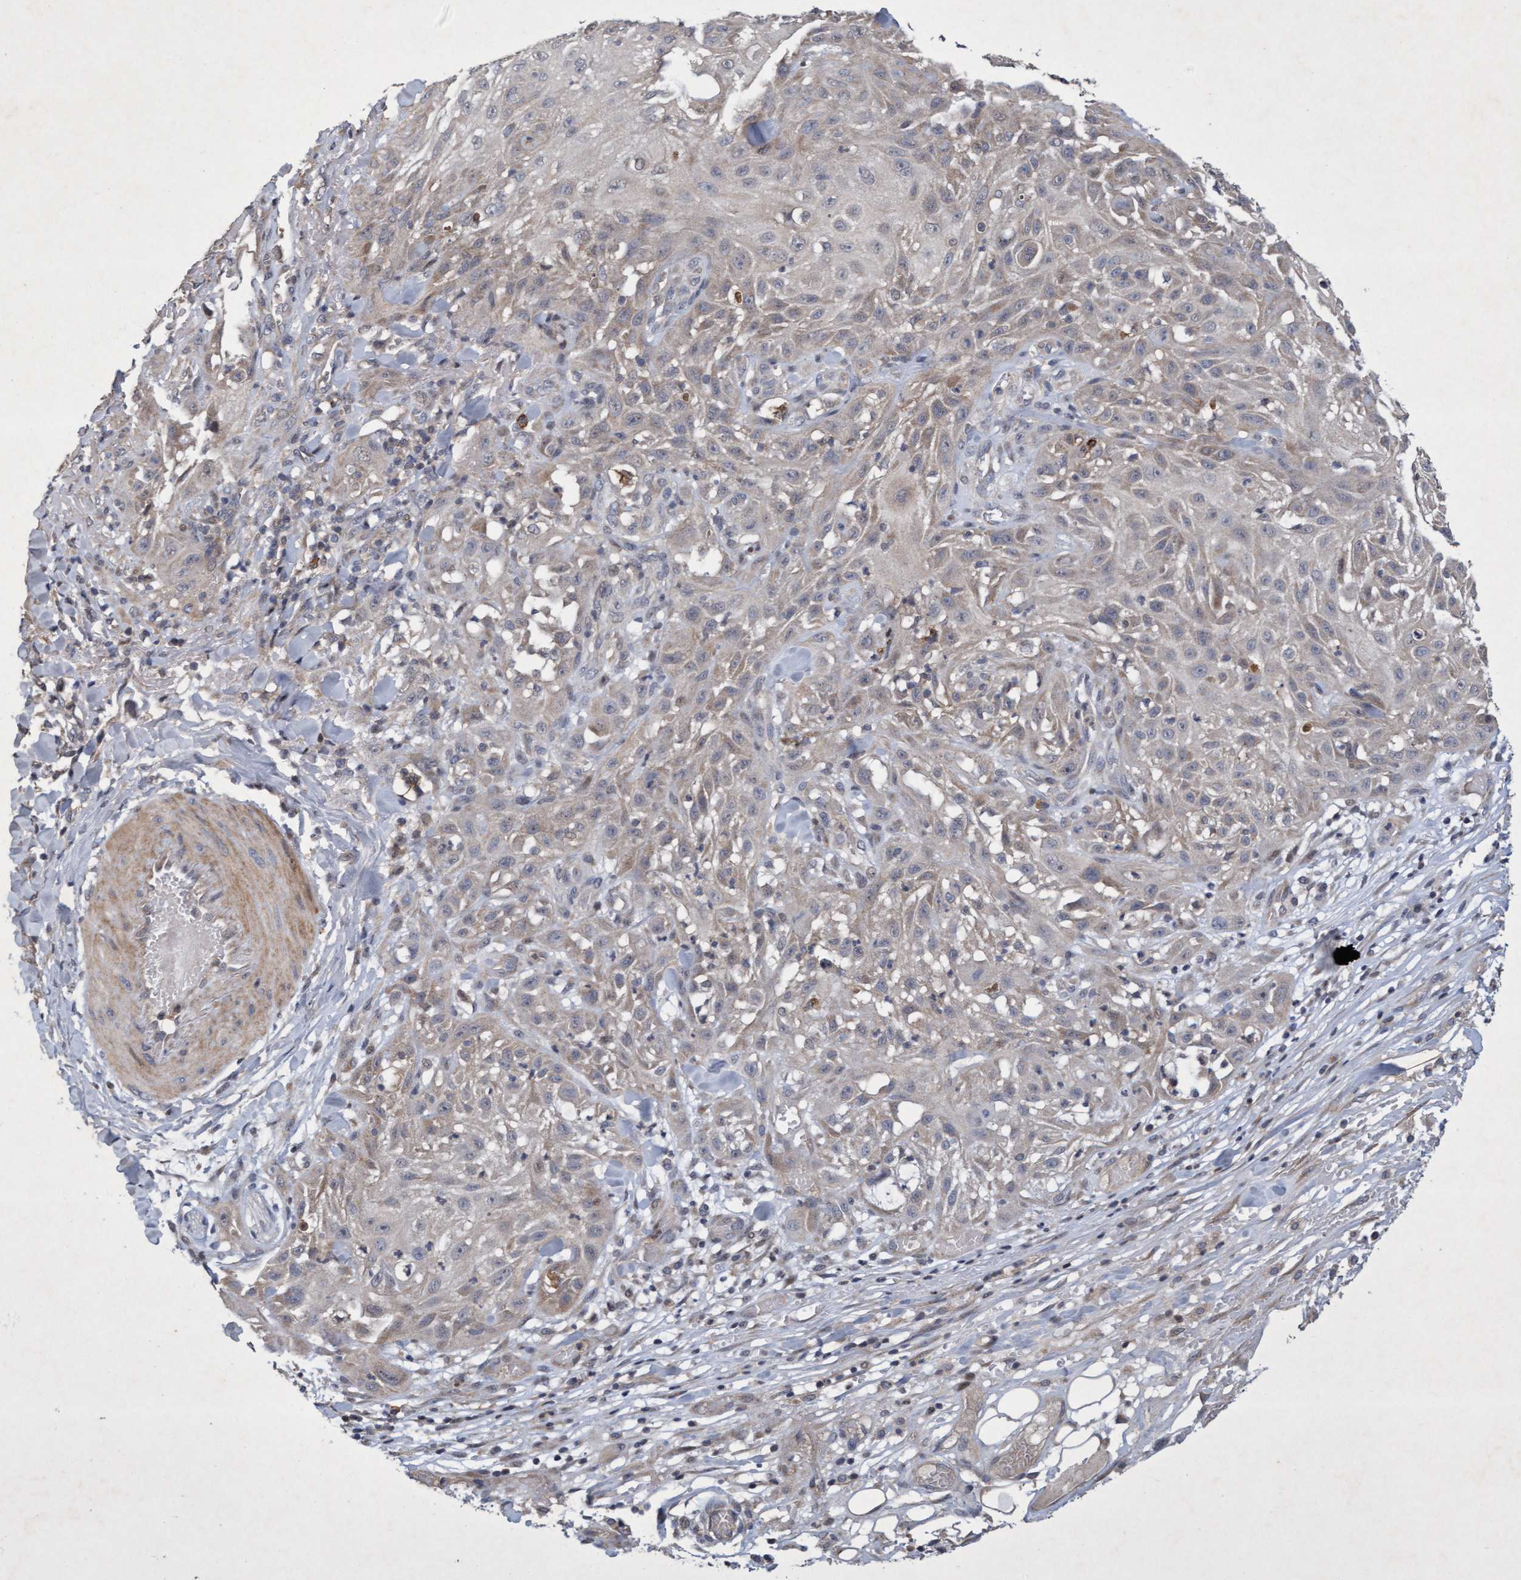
{"staining": {"intensity": "negative", "quantity": "none", "location": "none"}, "tissue": "skin cancer", "cell_type": "Tumor cells", "image_type": "cancer", "snomed": [{"axis": "morphology", "description": "Squamous cell carcinoma, NOS"}, {"axis": "topography", "description": "Skin"}], "caption": "Protein analysis of skin squamous cell carcinoma exhibits no significant staining in tumor cells. (Immunohistochemistry, brightfield microscopy, high magnification).", "gene": "ZNF677", "patient": {"sex": "male", "age": 75}}